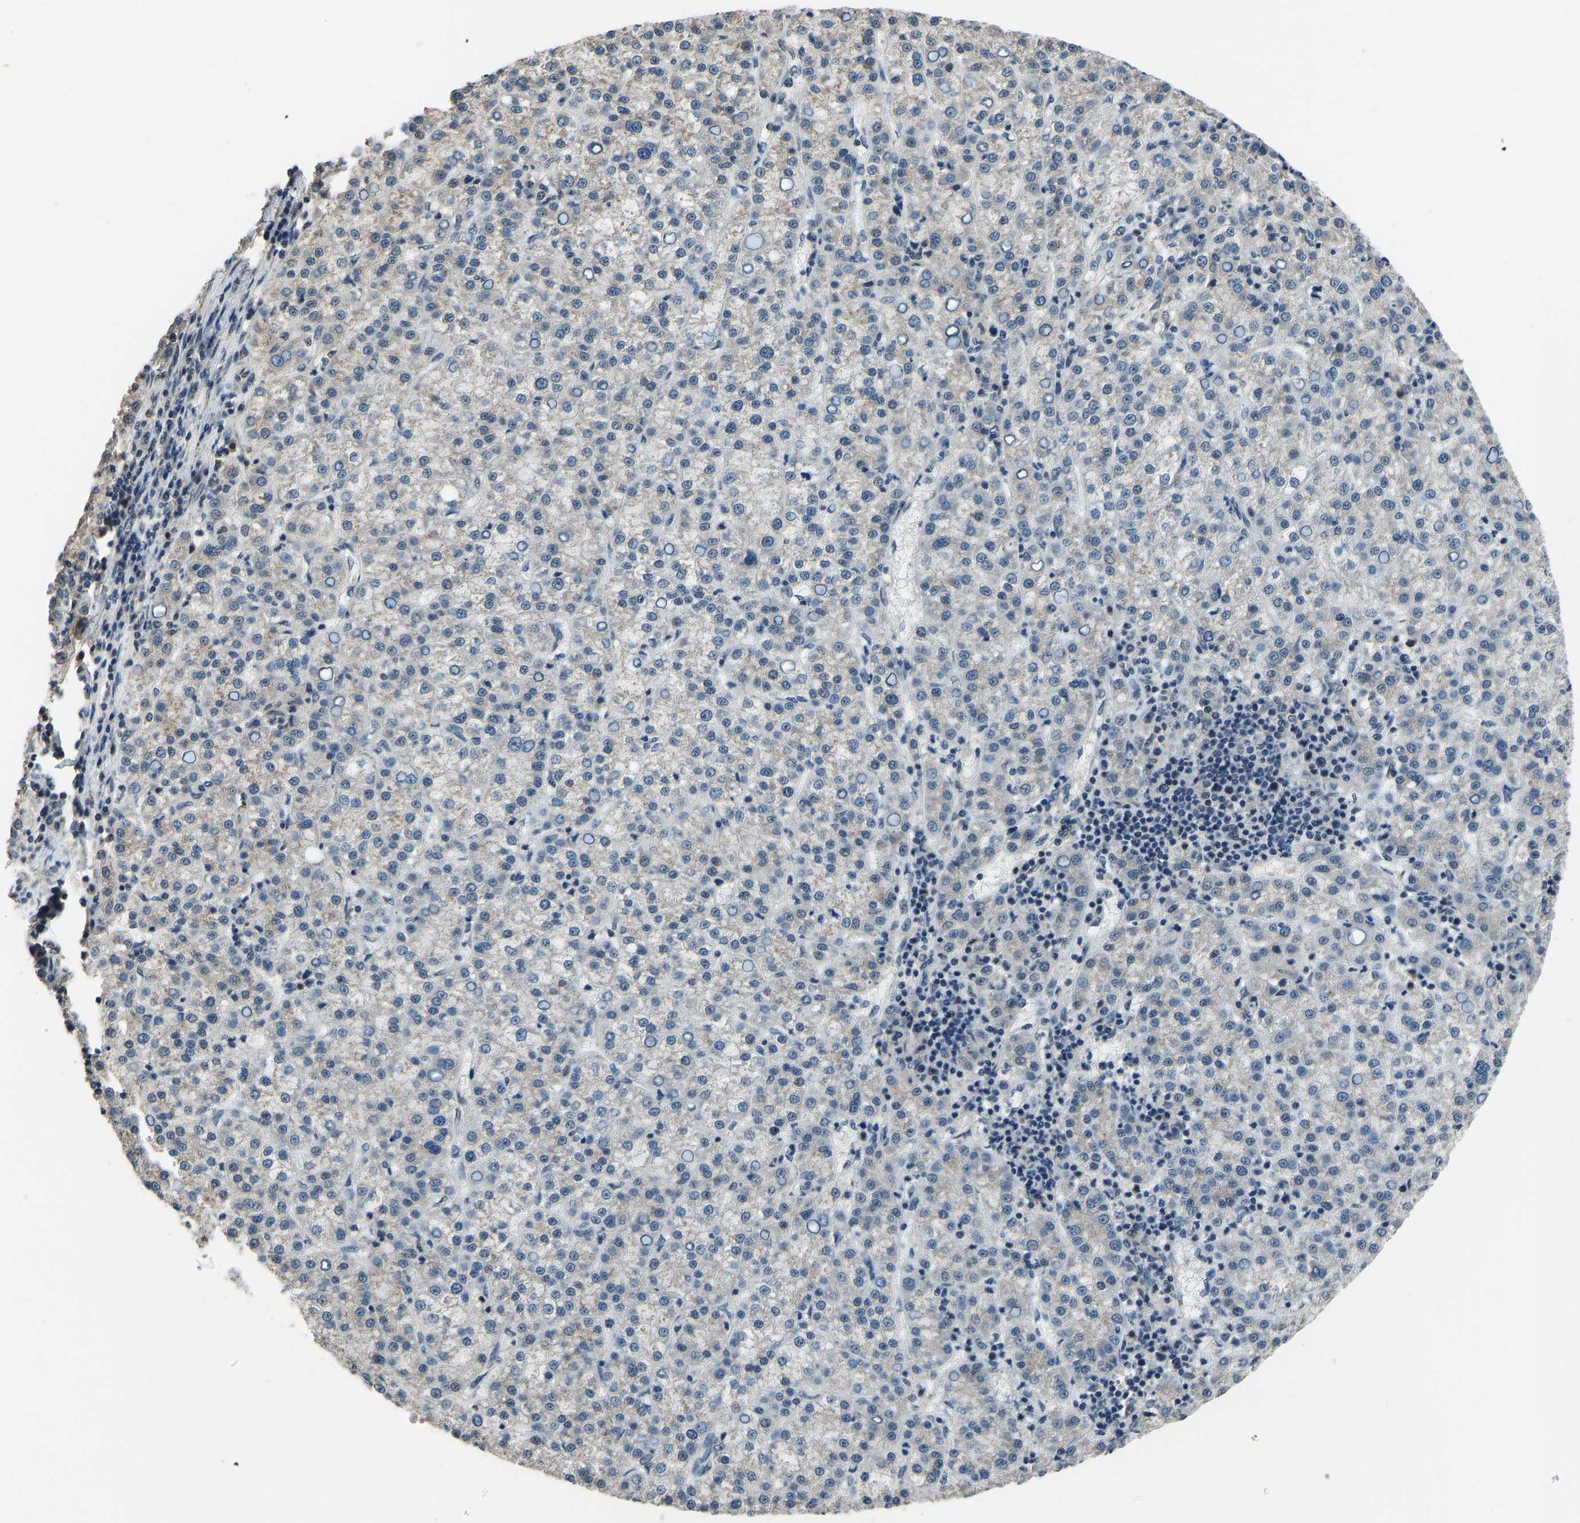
{"staining": {"intensity": "negative", "quantity": "none", "location": "none"}, "tissue": "liver cancer", "cell_type": "Tumor cells", "image_type": "cancer", "snomed": [{"axis": "morphology", "description": "Carcinoma, Hepatocellular, NOS"}, {"axis": "topography", "description": "Liver"}], "caption": "The histopathology image demonstrates no significant staining in tumor cells of hepatocellular carcinoma (liver).", "gene": "TOX4", "patient": {"sex": "female", "age": 58}}